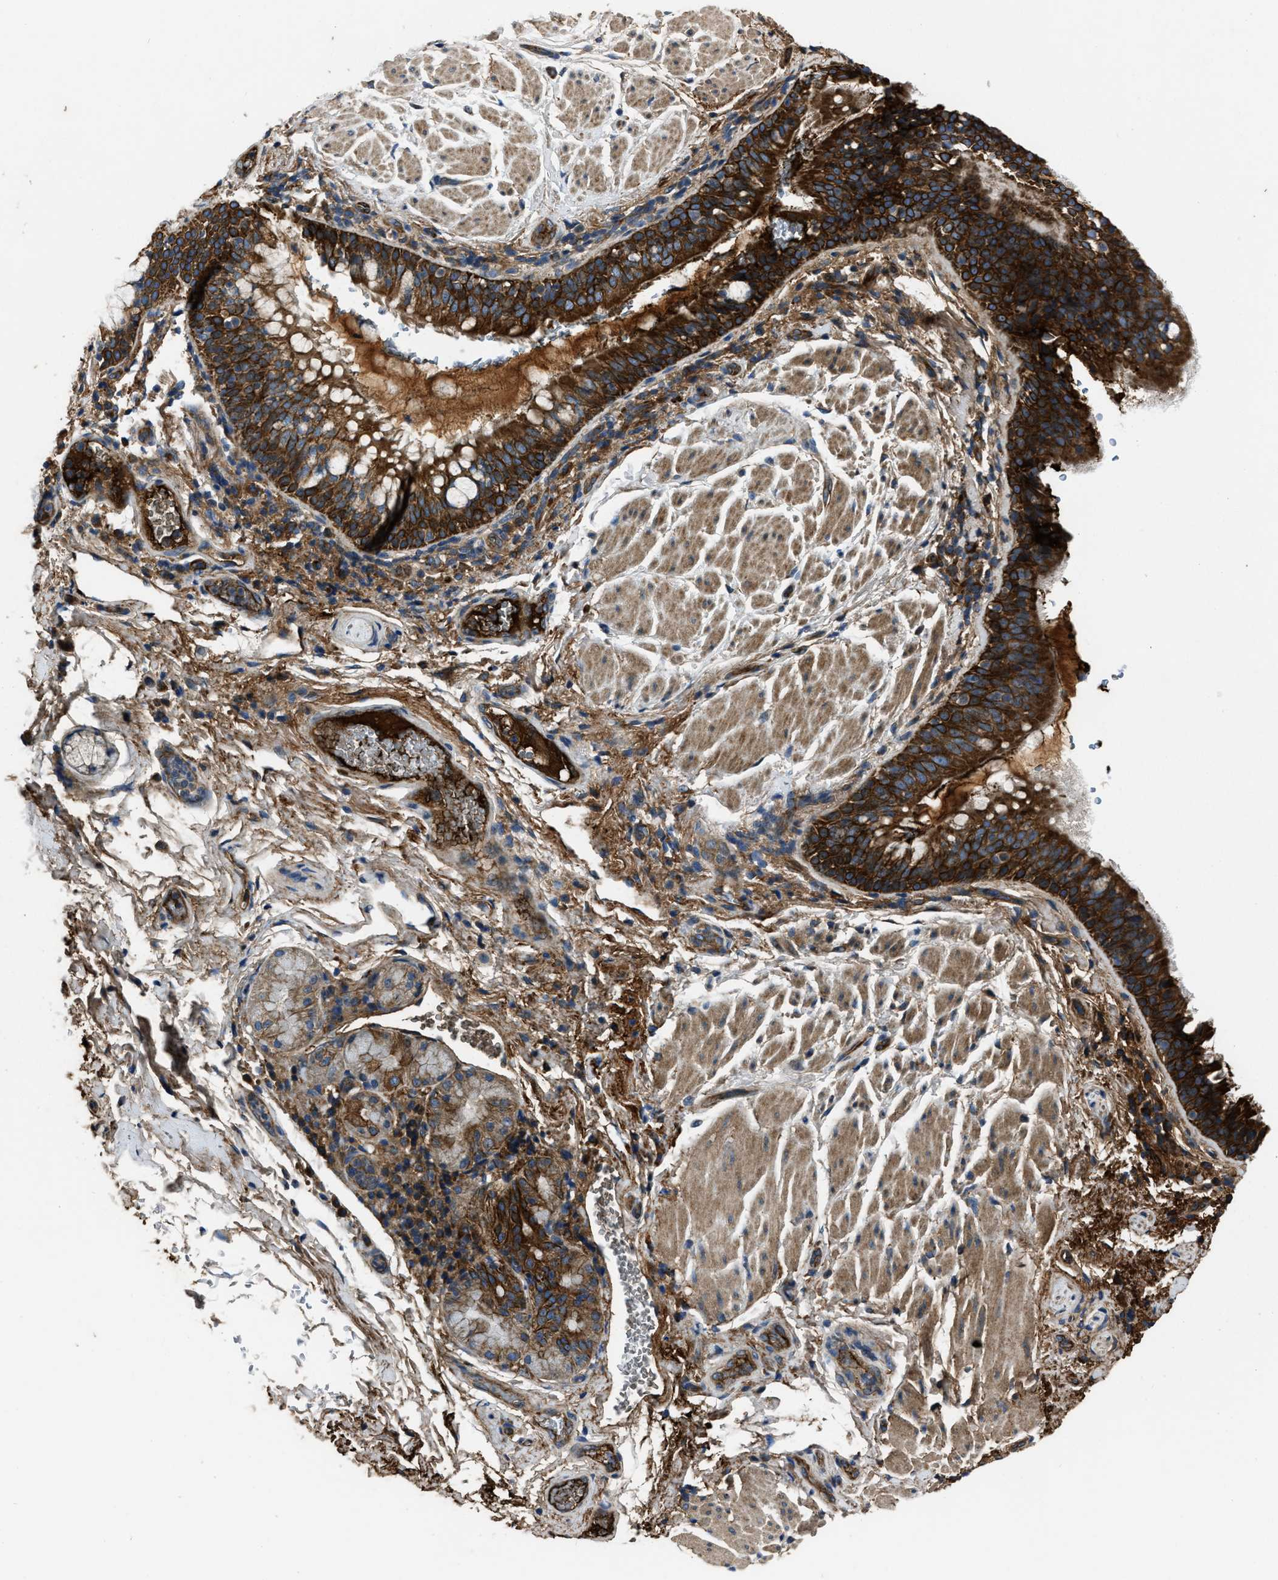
{"staining": {"intensity": "strong", "quantity": ">75%", "location": "cytoplasmic/membranous"}, "tissue": "bronchus", "cell_type": "Respiratory epithelial cells", "image_type": "normal", "snomed": [{"axis": "morphology", "description": "Normal tissue, NOS"}, {"axis": "morphology", "description": "Inflammation, NOS"}, {"axis": "topography", "description": "Cartilage tissue"}, {"axis": "topography", "description": "Bronchus"}], "caption": "Strong cytoplasmic/membranous positivity for a protein is seen in approximately >75% of respiratory epithelial cells of normal bronchus using immunohistochemistry (IHC).", "gene": "ERC1", "patient": {"sex": "male", "age": 77}}